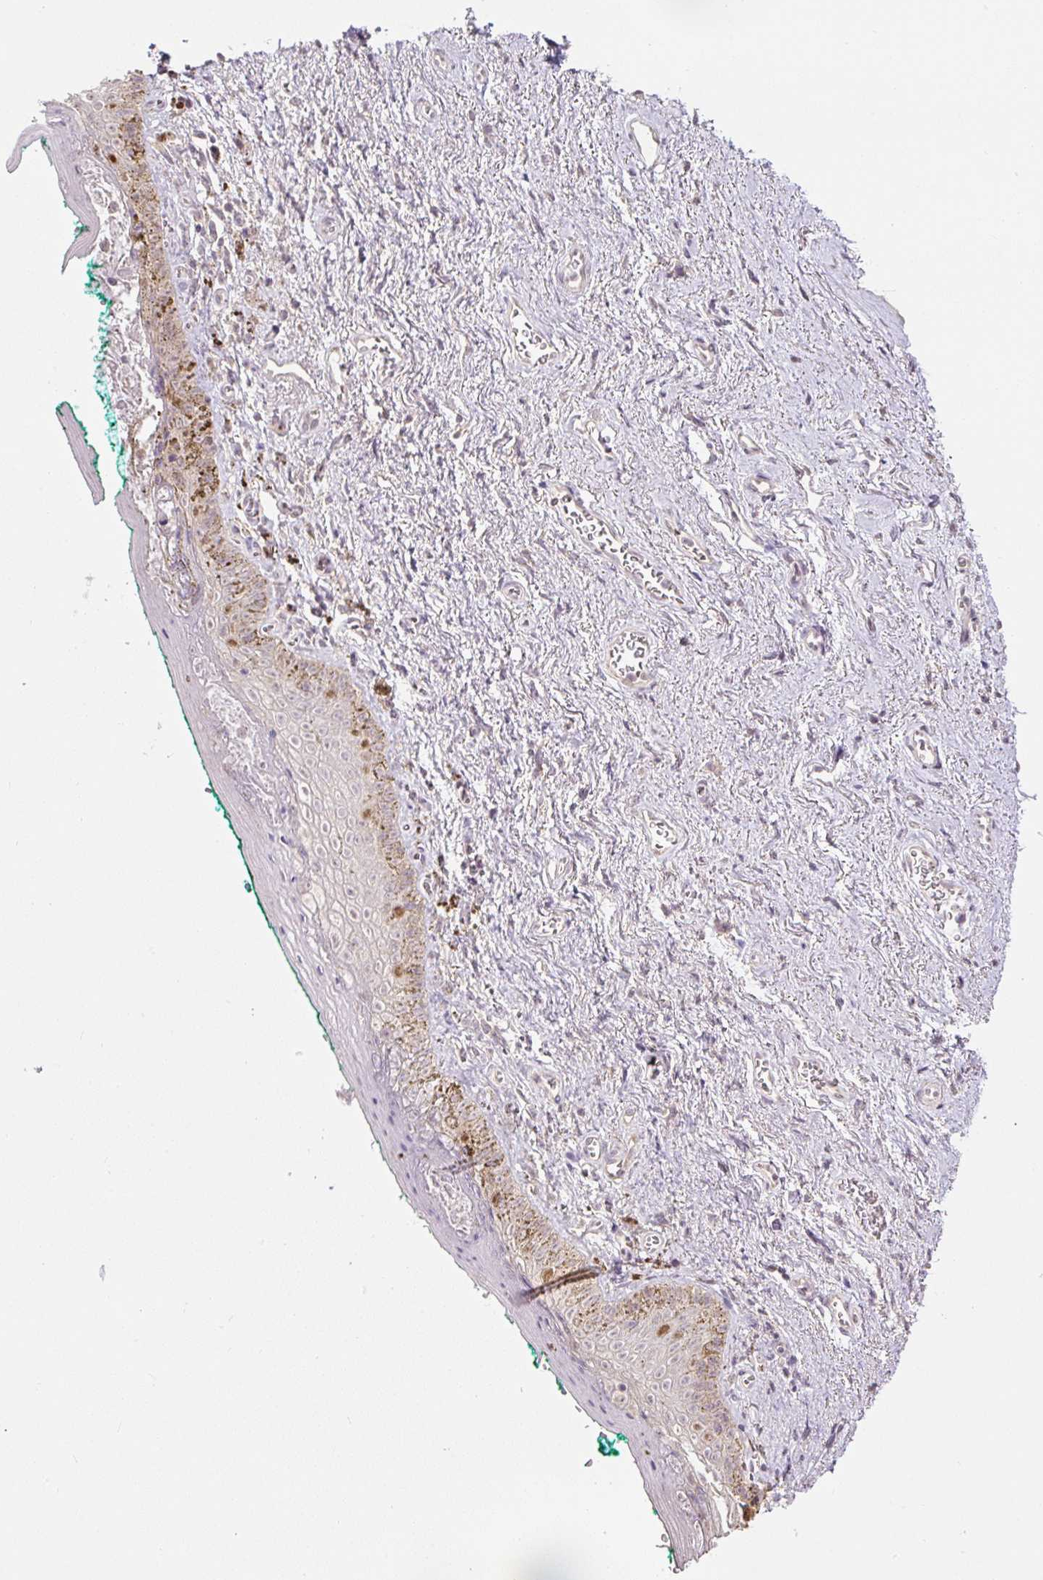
{"staining": {"intensity": "moderate", "quantity": "<25%", "location": "cytoplasmic/membranous"}, "tissue": "vagina", "cell_type": "Squamous epithelial cells", "image_type": "normal", "snomed": [{"axis": "morphology", "description": "Normal tissue, NOS"}, {"axis": "topography", "description": "Vulva"}, {"axis": "topography", "description": "Vagina"}, {"axis": "topography", "description": "Peripheral nerve tissue"}], "caption": "Protein expression analysis of unremarkable vagina demonstrates moderate cytoplasmic/membranous staining in approximately <25% of squamous epithelial cells.", "gene": "RACGAP1", "patient": {"sex": "female", "age": 66}}